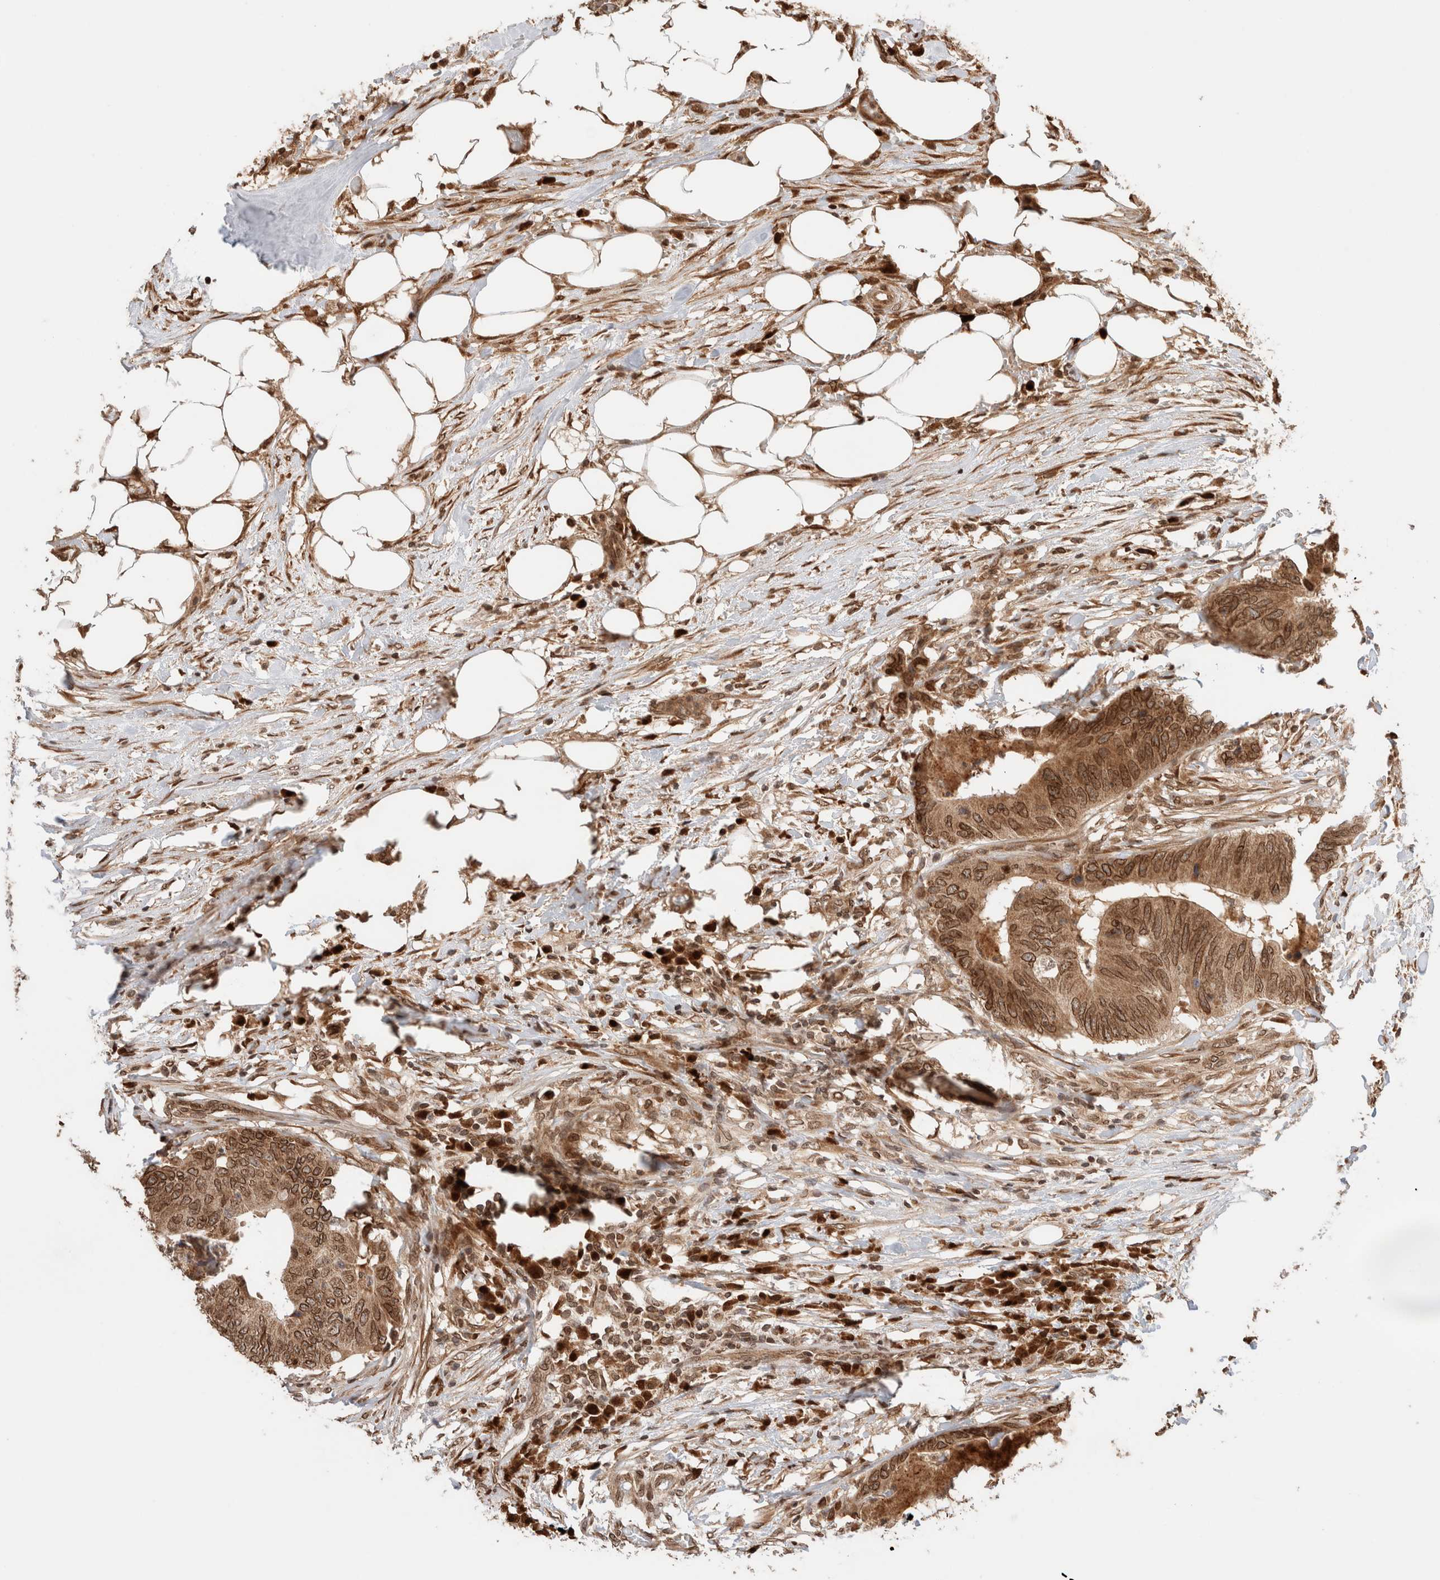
{"staining": {"intensity": "strong", "quantity": ">75%", "location": "cytoplasmic/membranous,nuclear"}, "tissue": "colorectal cancer", "cell_type": "Tumor cells", "image_type": "cancer", "snomed": [{"axis": "morphology", "description": "Adenocarcinoma, NOS"}, {"axis": "topography", "description": "Colon"}], "caption": "The micrograph demonstrates immunohistochemical staining of colorectal cancer (adenocarcinoma). There is strong cytoplasmic/membranous and nuclear expression is seen in approximately >75% of tumor cells.", "gene": "TPR", "patient": {"sex": "male", "age": 56}}